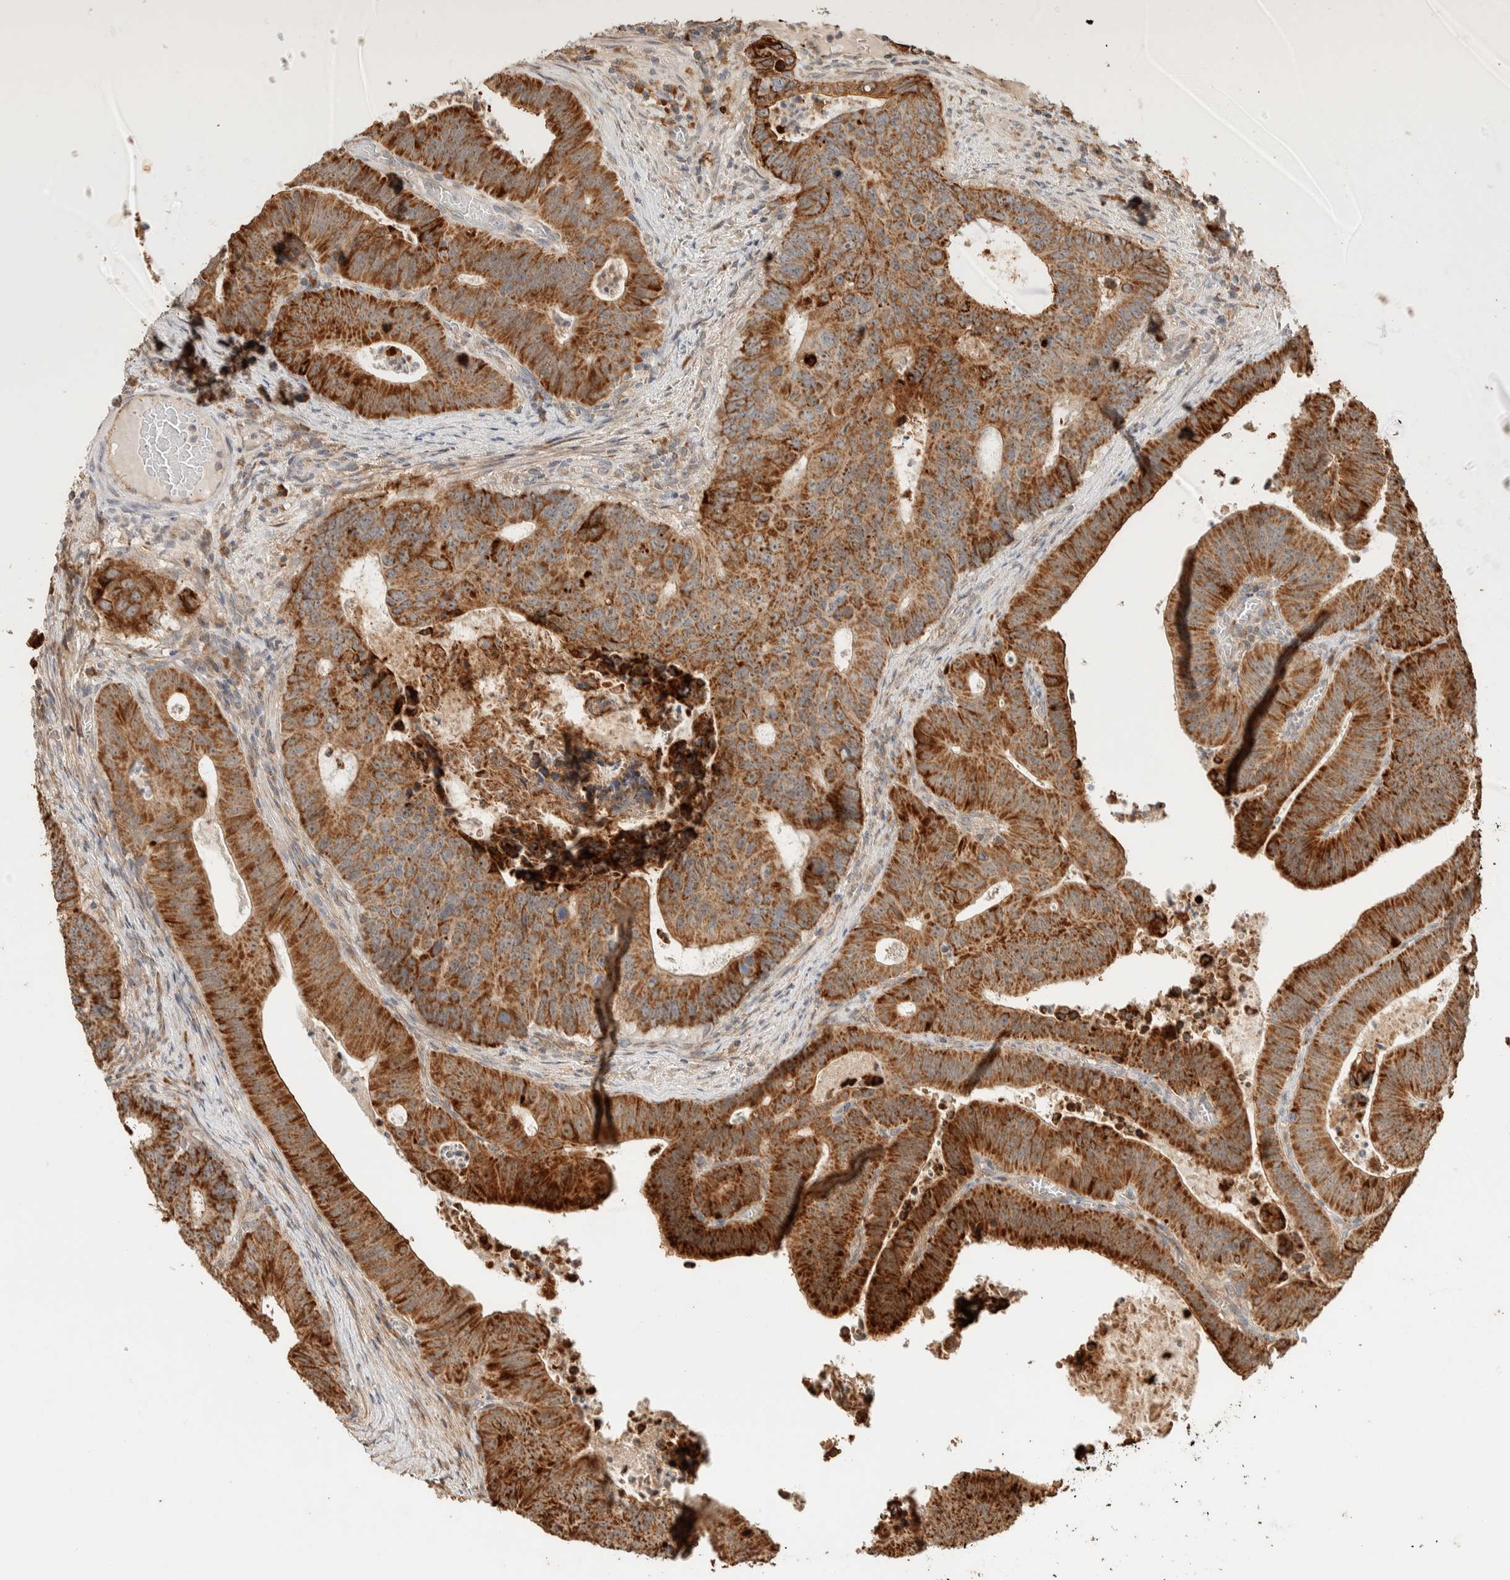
{"staining": {"intensity": "strong", "quantity": ">75%", "location": "cytoplasmic/membranous"}, "tissue": "colorectal cancer", "cell_type": "Tumor cells", "image_type": "cancer", "snomed": [{"axis": "morphology", "description": "Adenocarcinoma, NOS"}, {"axis": "topography", "description": "Colon"}], "caption": "Human colorectal cancer stained for a protein (brown) reveals strong cytoplasmic/membranous positive staining in approximately >75% of tumor cells.", "gene": "KIF9", "patient": {"sex": "male", "age": 87}}